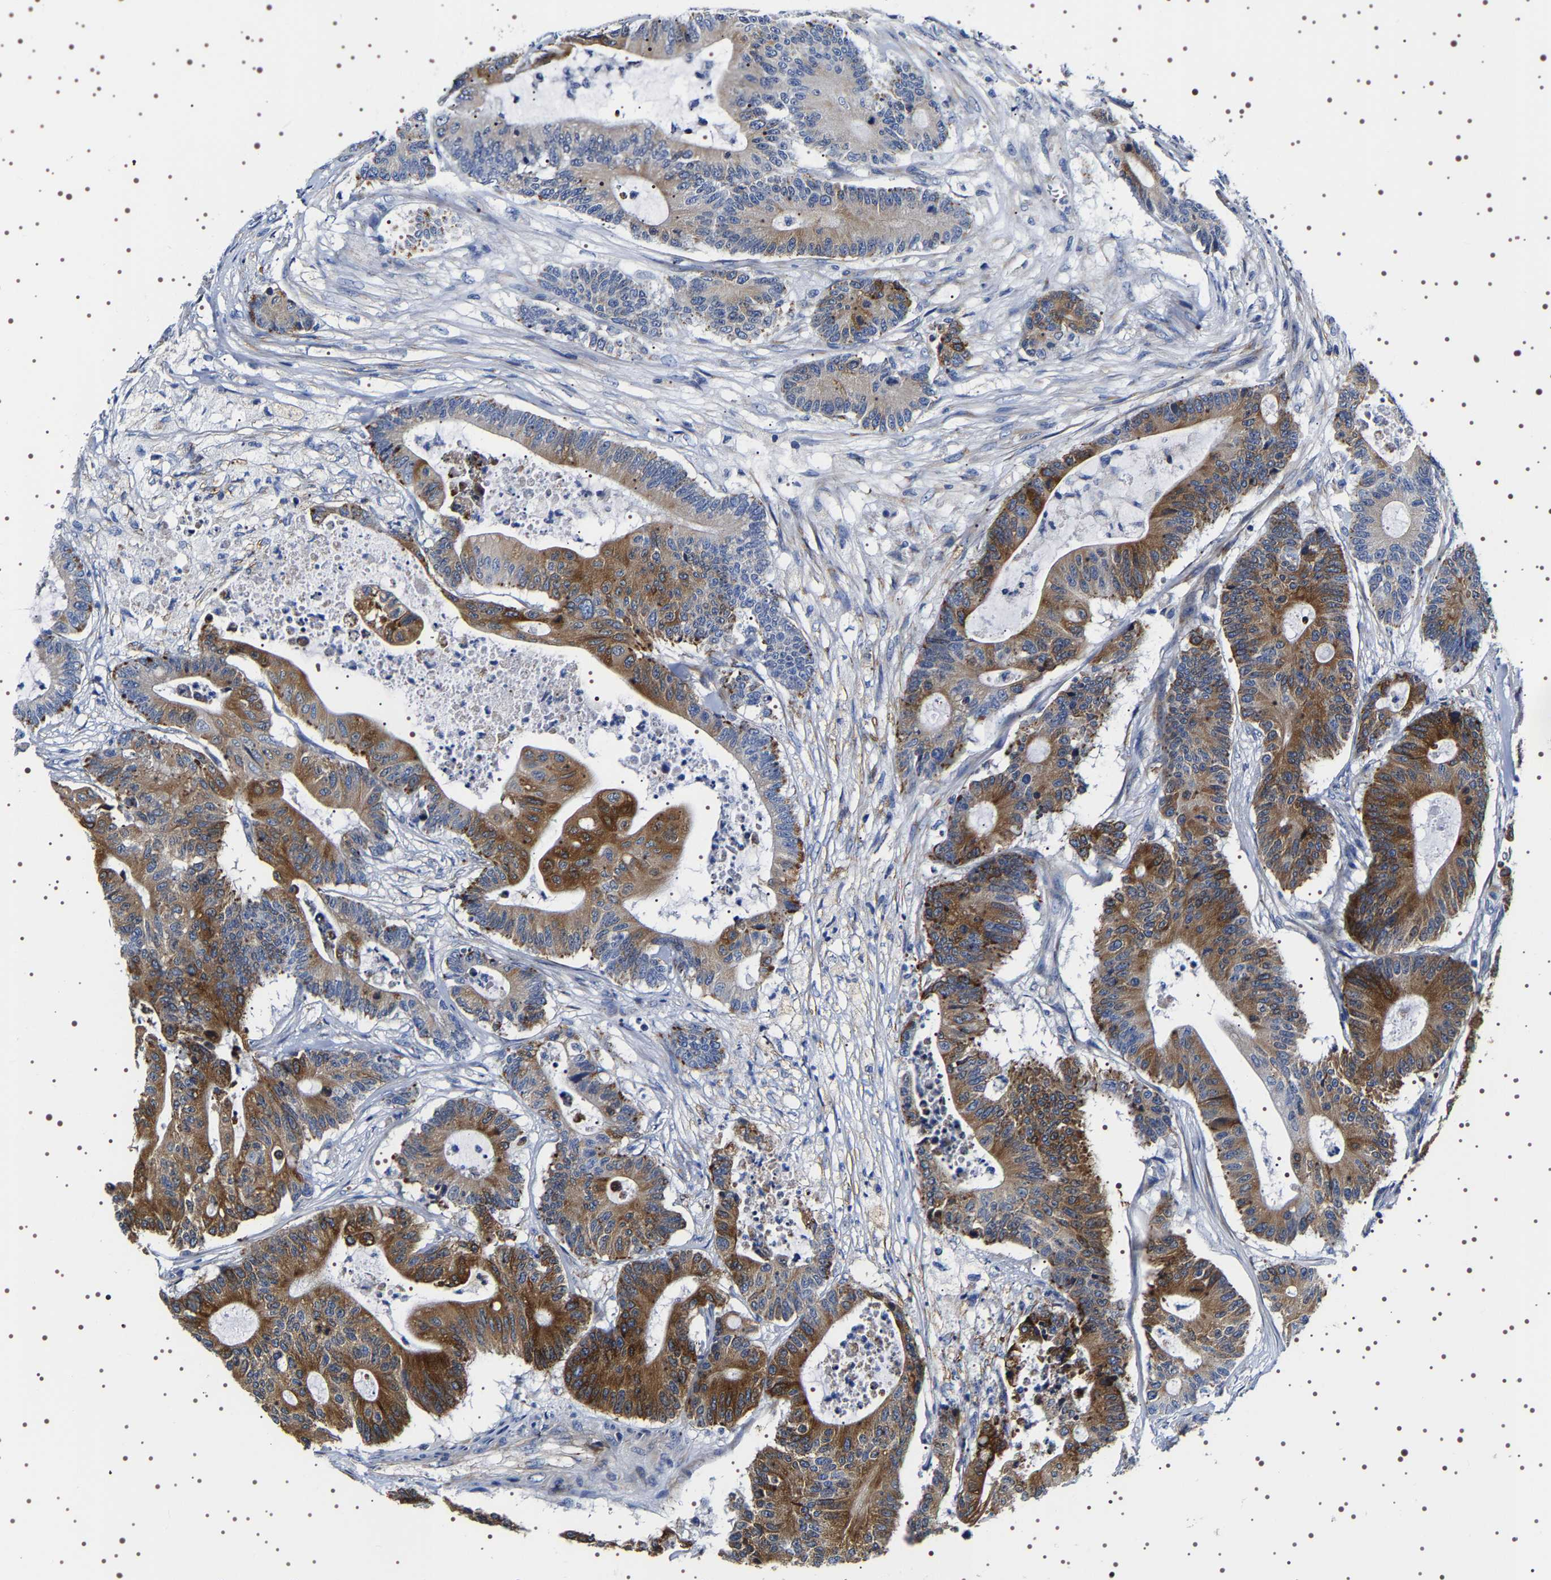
{"staining": {"intensity": "moderate", "quantity": ">75%", "location": "cytoplasmic/membranous"}, "tissue": "colorectal cancer", "cell_type": "Tumor cells", "image_type": "cancer", "snomed": [{"axis": "morphology", "description": "Adenocarcinoma, NOS"}, {"axis": "topography", "description": "Colon"}], "caption": "Moderate cytoplasmic/membranous expression is seen in about >75% of tumor cells in colorectal cancer (adenocarcinoma).", "gene": "SQLE", "patient": {"sex": "female", "age": 84}}